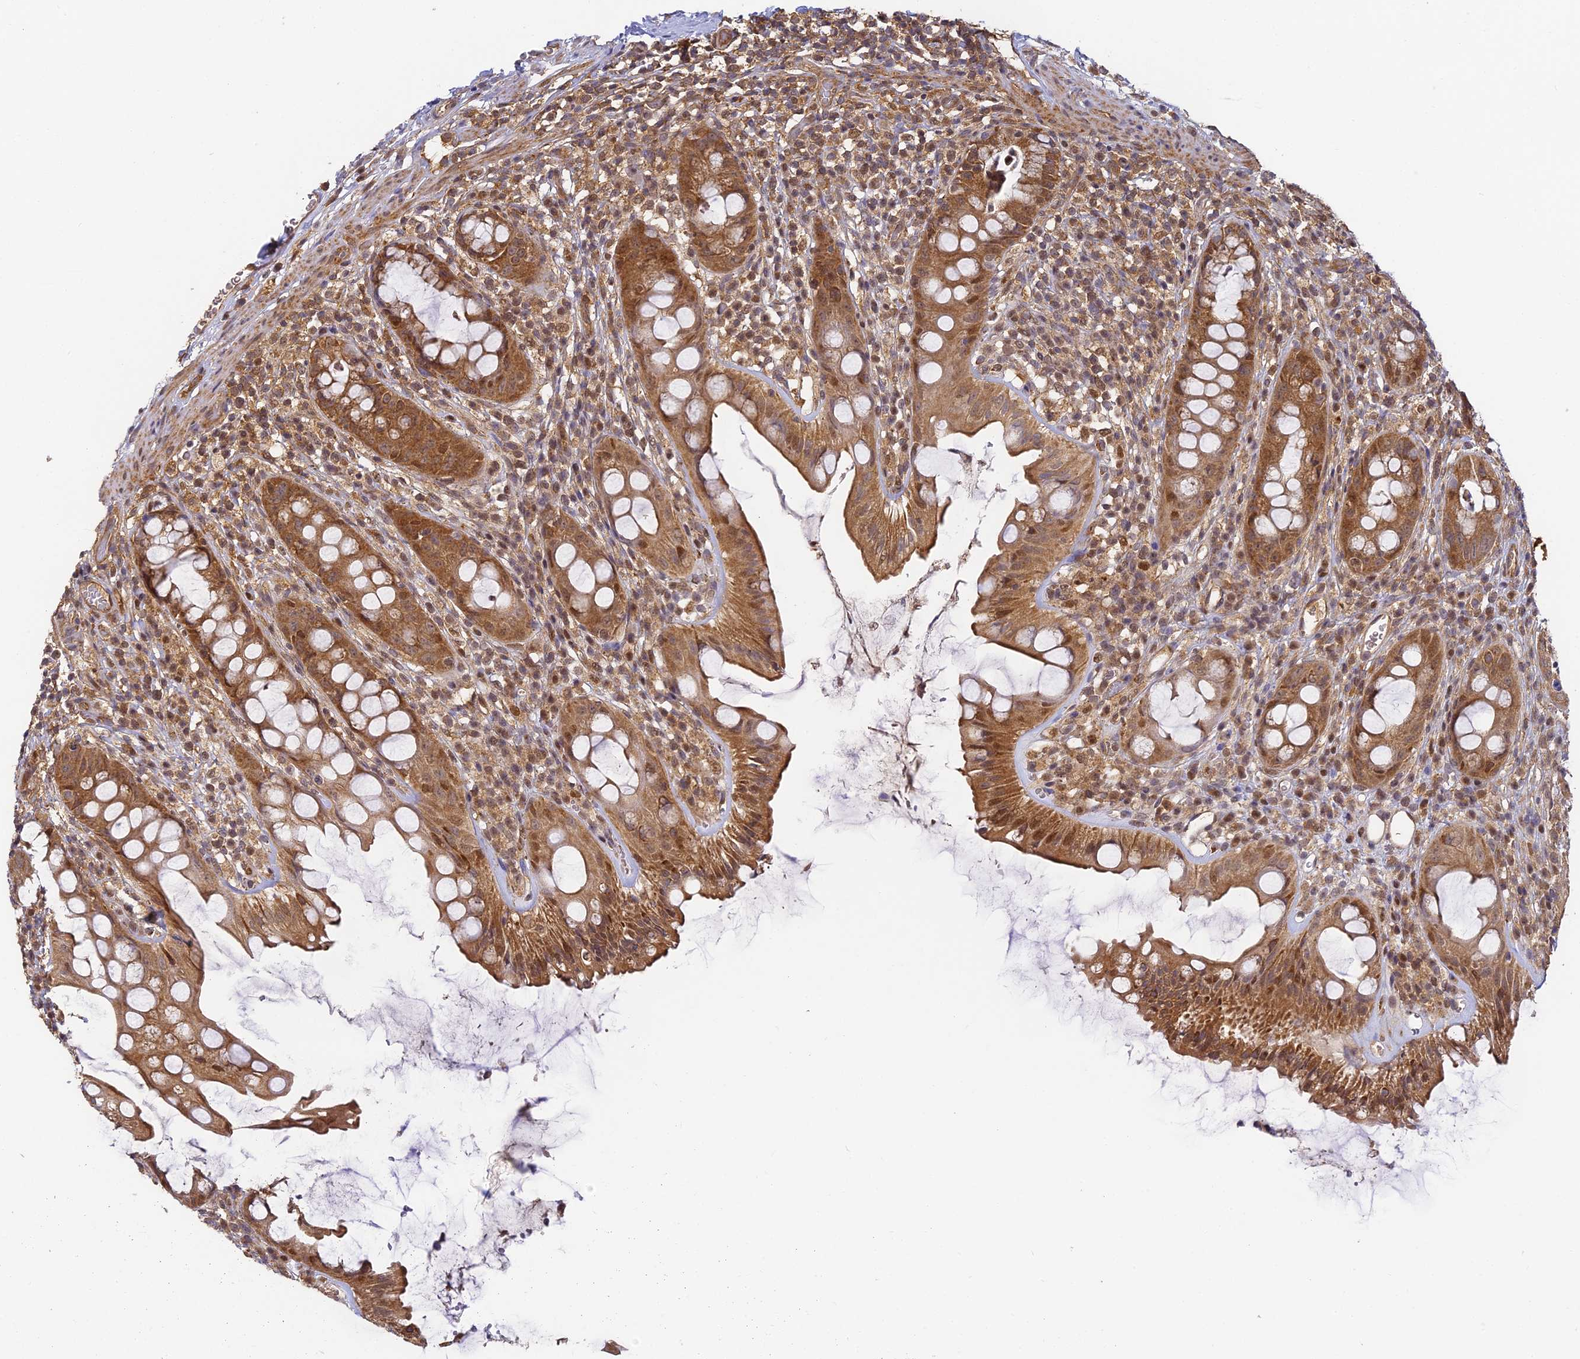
{"staining": {"intensity": "moderate", "quantity": ">75%", "location": "cytoplasmic/membranous,nuclear"}, "tissue": "rectum", "cell_type": "Glandular cells", "image_type": "normal", "snomed": [{"axis": "morphology", "description": "Normal tissue, NOS"}, {"axis": "topography", "description": "Rectum"}], "caption": "High-magnification brightfield microscopy of unremarkable rectum stained with DAB (brown) and counterstained with hematoxylin (blue). glandular cells exhibit moderate cytoplasmic/membranous,nuclear expression is appreciated in about>75% of cells. (brown staining indicates protein expression, while blue staining denotes nuclei).", "gene": "ENSG00000268870", "patient": {"sex": "female", "age": 57}}